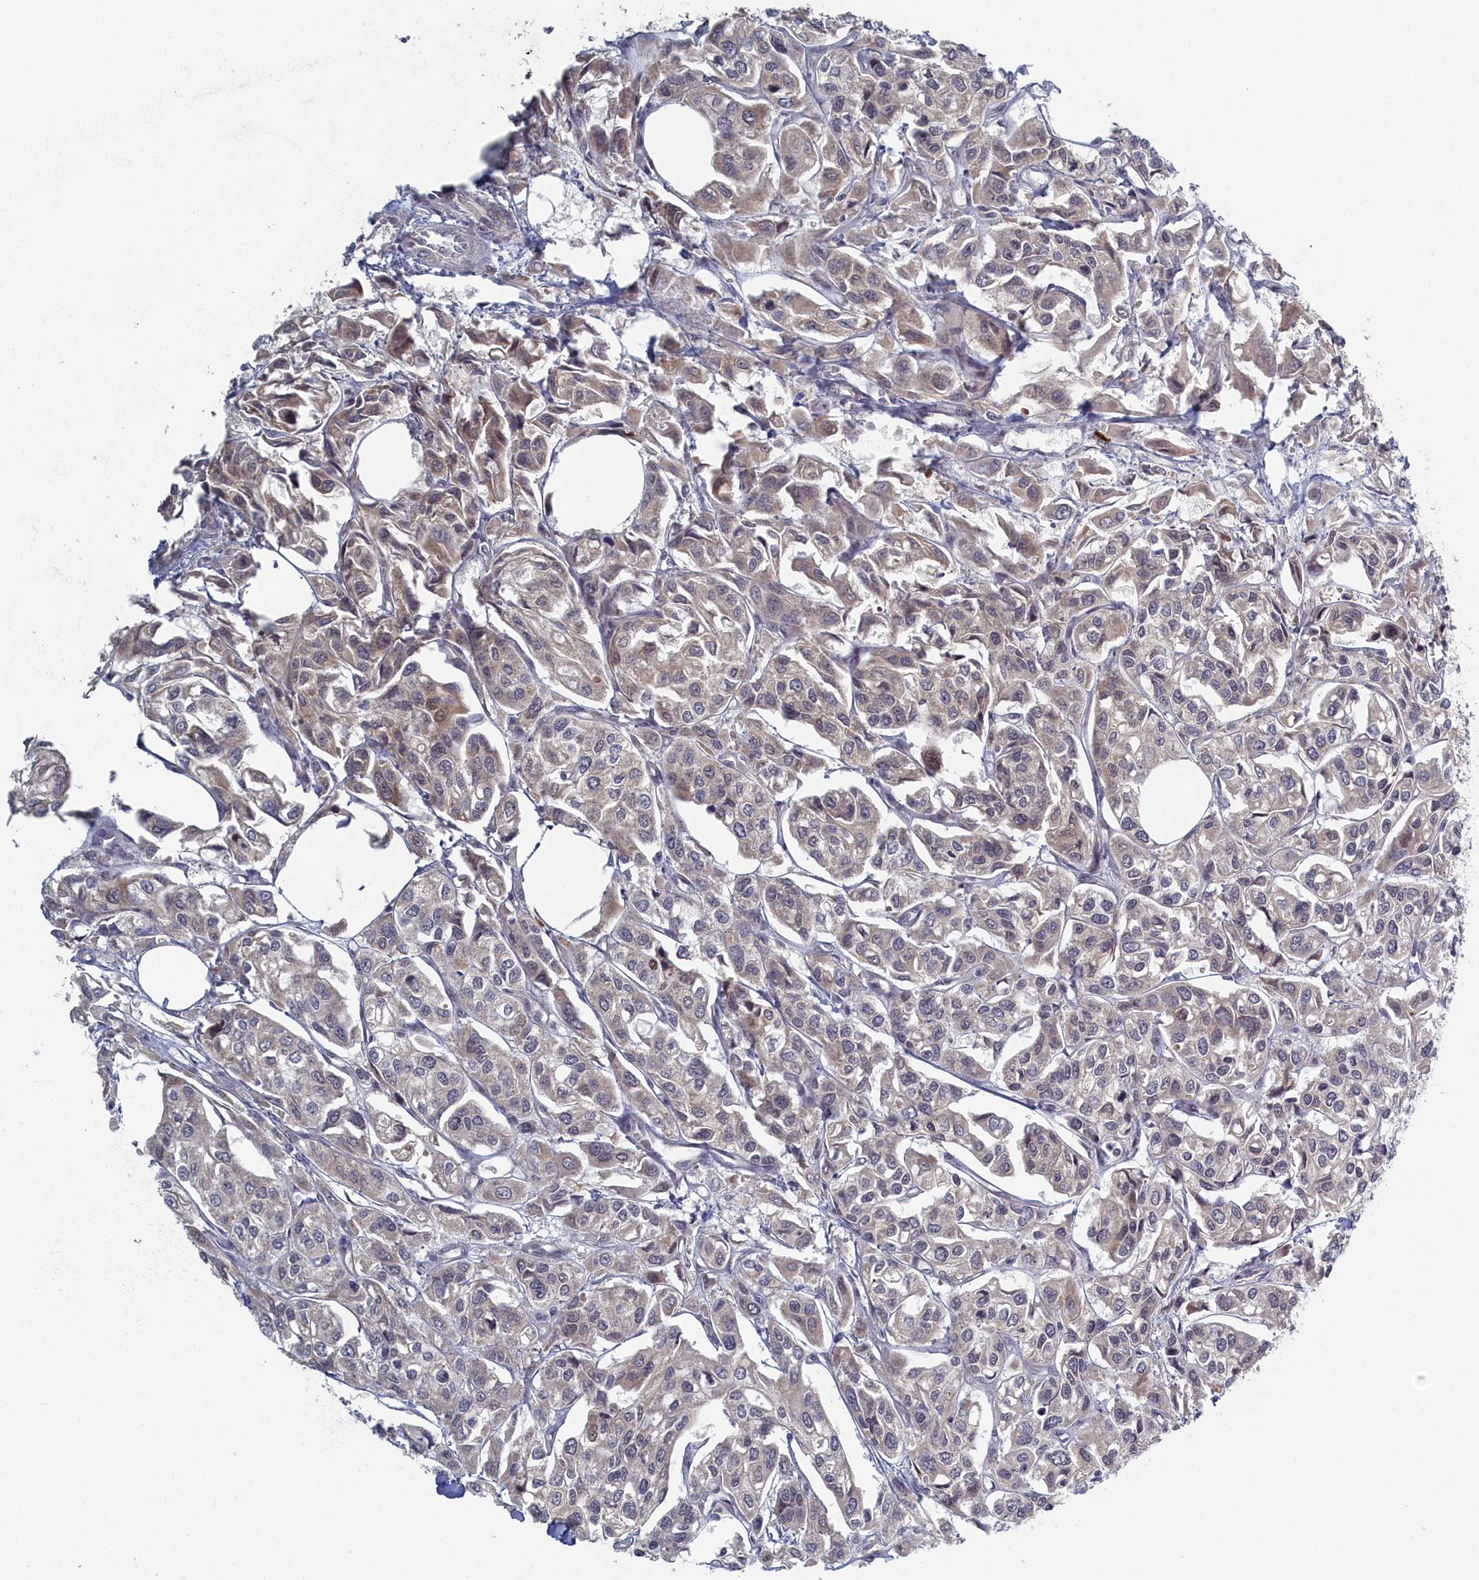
{"staining": {"intensity": "weak", "quantity": "<25%", "location": "cytoplasmic/membranous"}, "tissue": "urothelial cancer", "cell_type": "Tumor cells", "image_type": "cancer", "snomed": [{"axis": "morphology", "description": "Urothelial carcinoma, High grade"}, {"axis": "topography", "description": "Urinary bladder"}], "caption": "Tumor cells show no significant protein positivity in urothelial carcinoma (high-grade). The staining was performed using DAB (3,3'-diaminobenzidine) to visualize the protein expression in brown, while the nuclei were stained in blue with hematoxylin (Magnification: 20x).", "gene": "DNAJC17", "patient": {"sex": "male", "age": 67}}